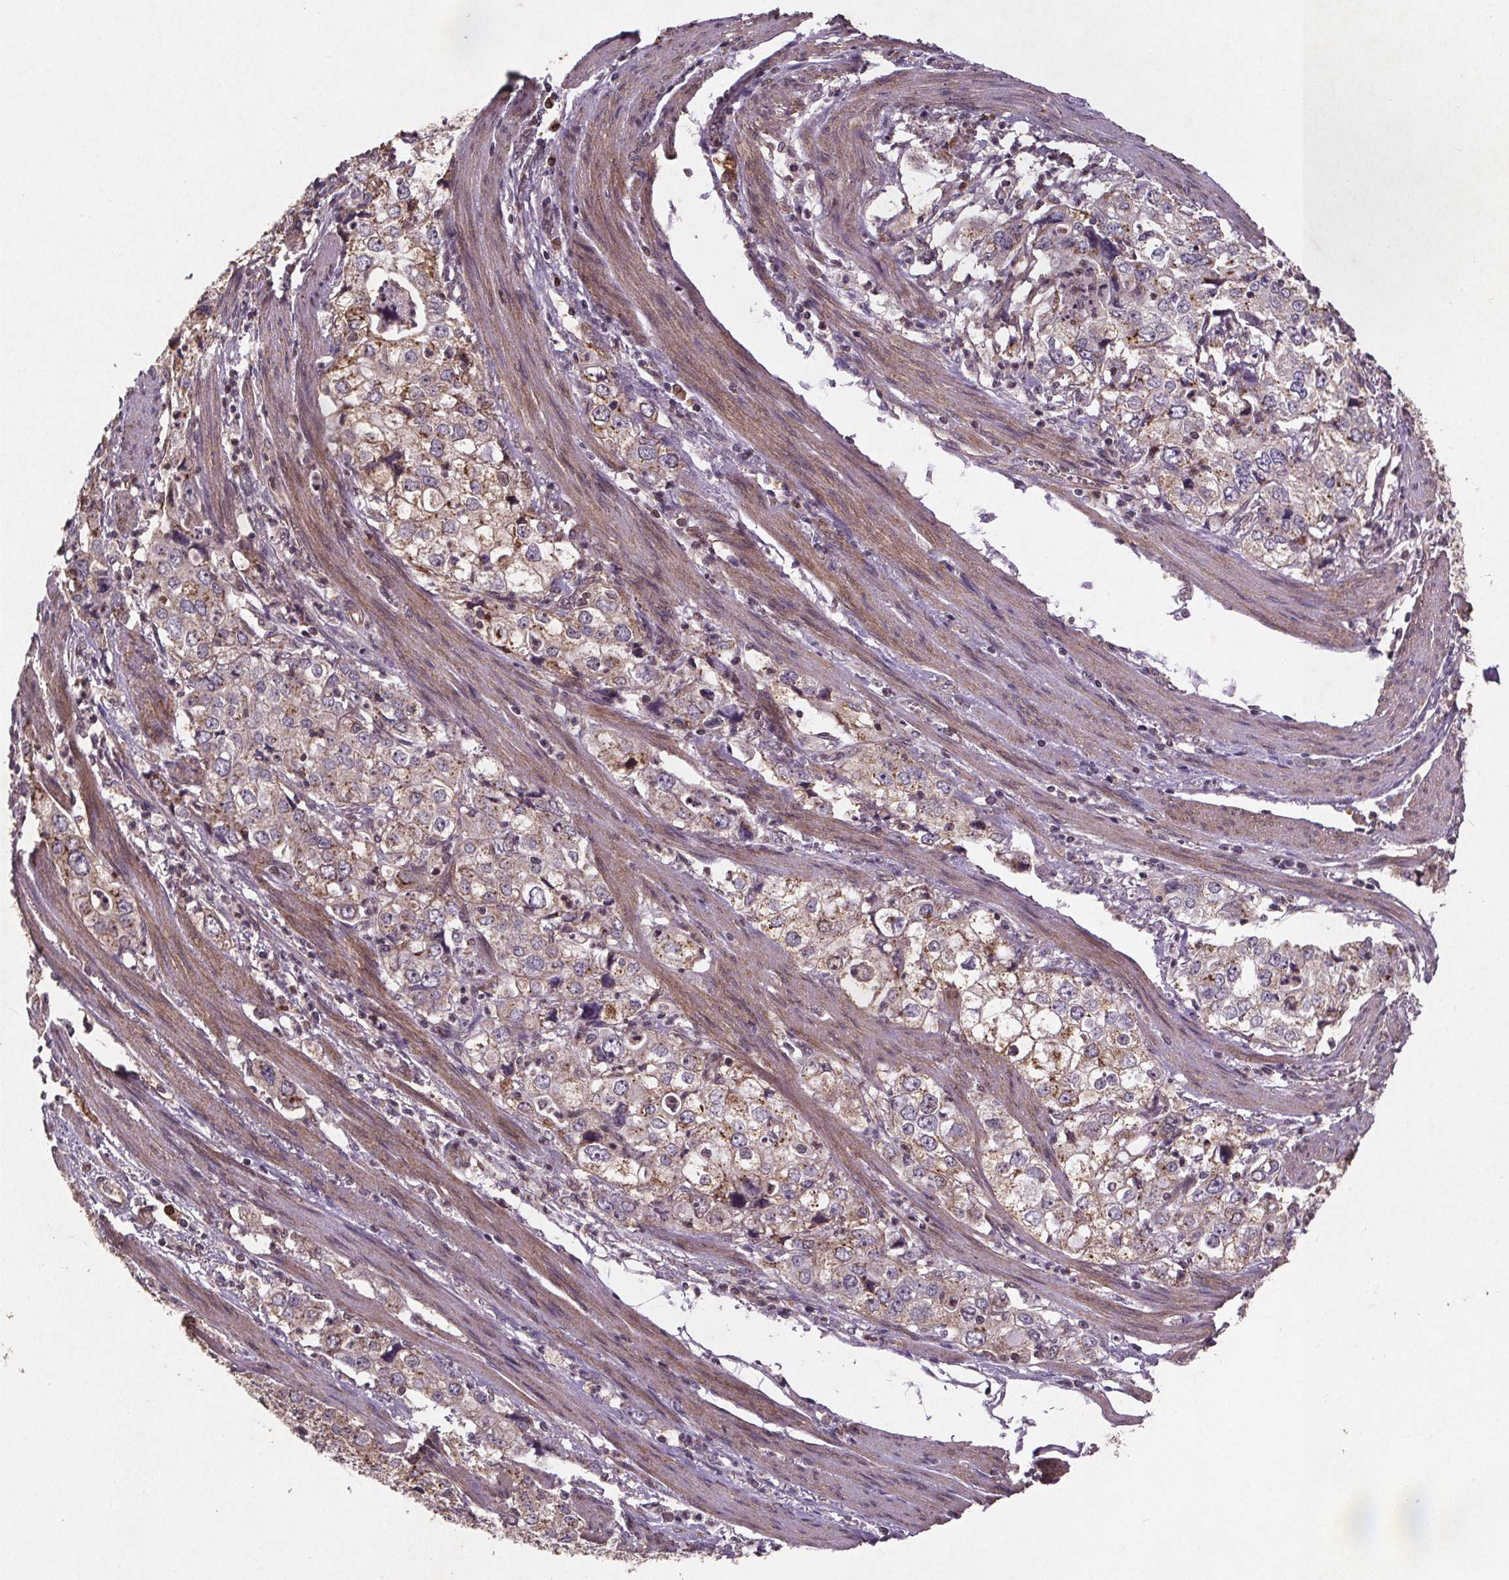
{"staining": {"intensity": "negative", "quantity": "none", "location": "none"}, "tissue": "stomach cancer", "cell_type": "Tumor cells", "image_type": "cancer", "snomed": [{"axis": "morphology", "description": "Adenocarcinoma, NOS"}, {"axis": "topography", "description": "Stomach, upper"}], "caption": "DAB (3,3'-diaminobenzidine) immunohistochemical staining of stomach adenocarcinoma demonstrates no significant positivity in tumor cells. The staining was performed using DAB (3,3'-diaminobenzidine) to visualize the protein expression in brown, while the nuclei were stained in blue with hematoxylin (Magnification: 20x).", "gene": "STRN3", "patient": {"sex": "male", "age": 75}}